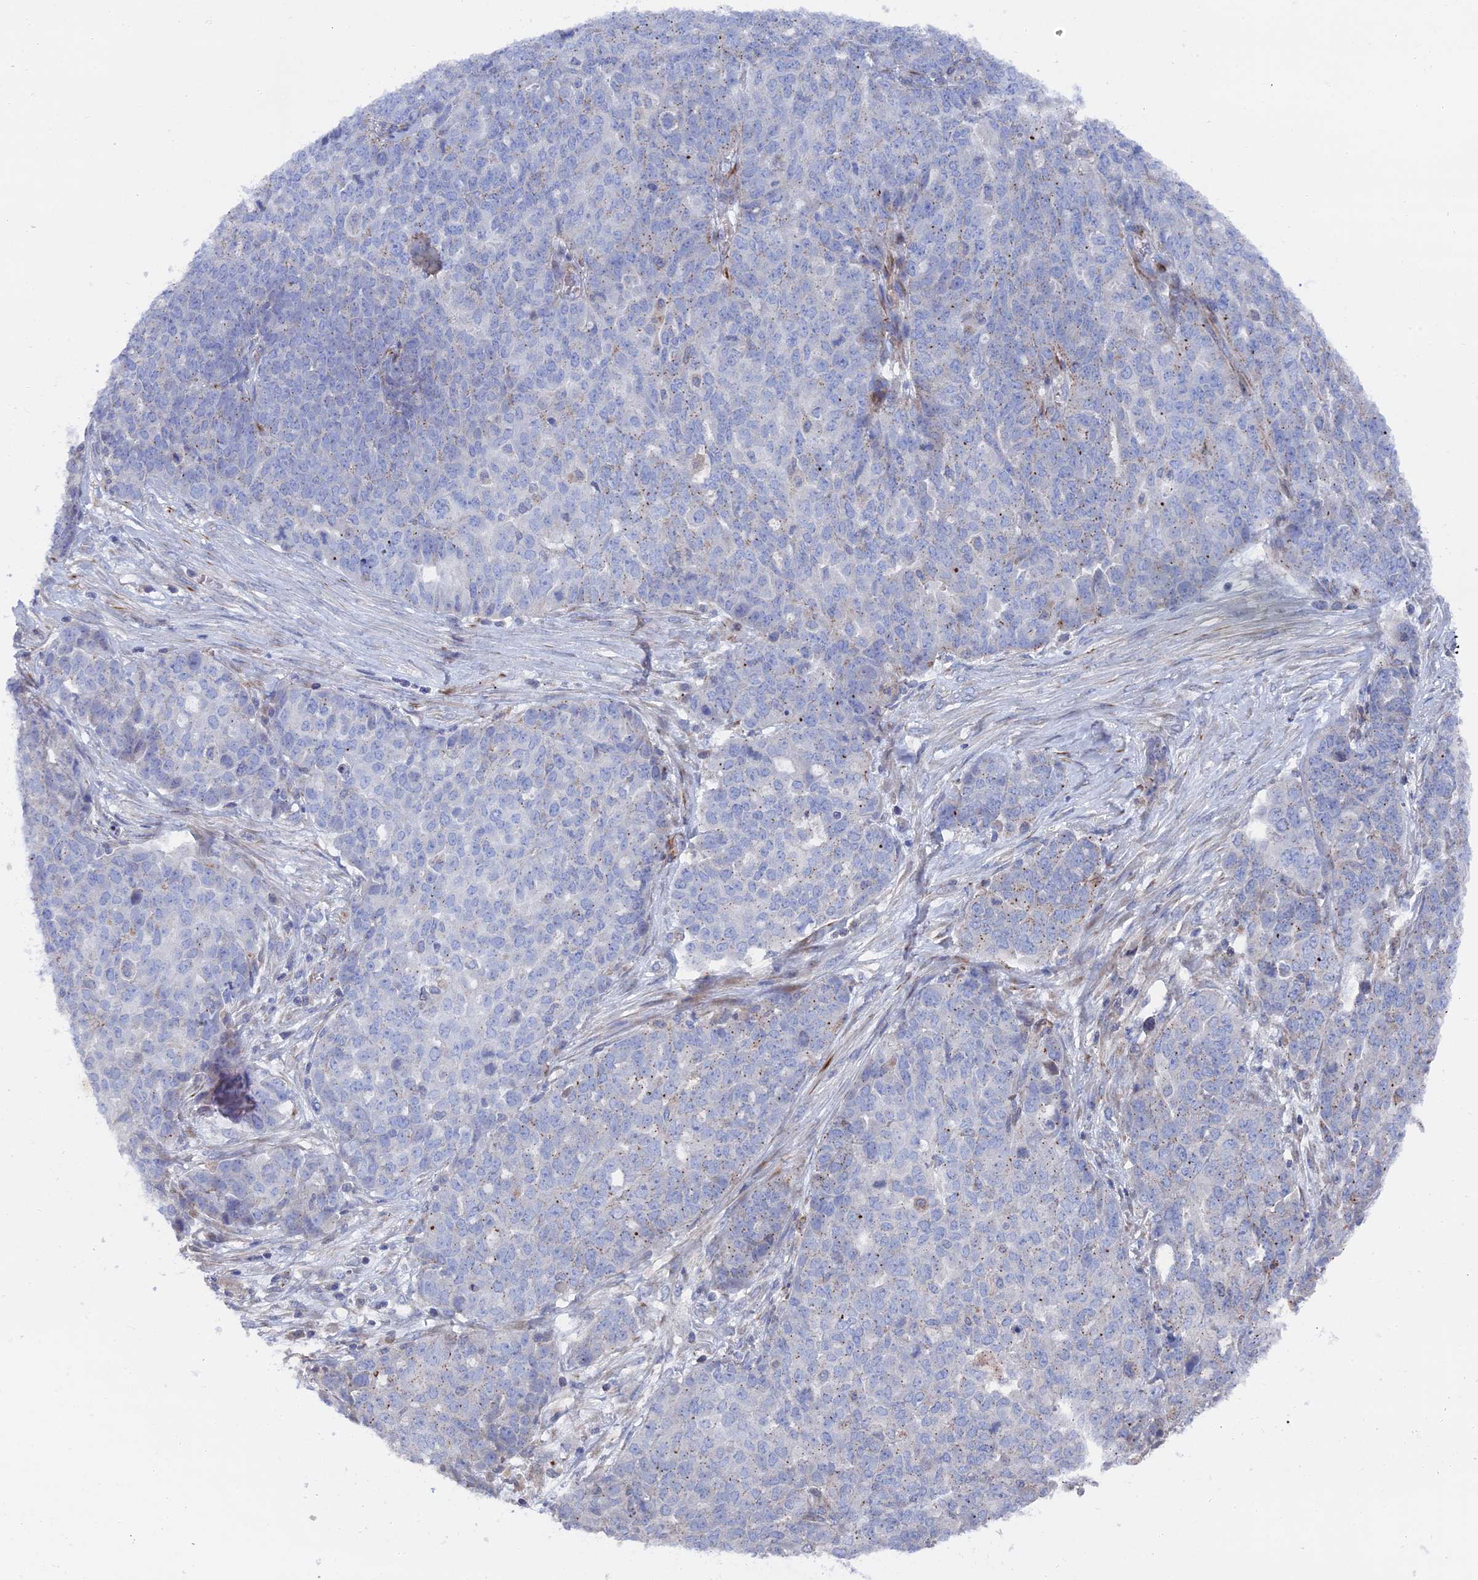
{"staining": {"intensity": "negative", "quantity": "none", "location": "none"}, "tissue": "ovarian cancer", "cell_type": "Tumor cells", "image_type": "cancer", "snomed": [{"axis": "morphology", "description": "Cystadenocarcinoma, serous, NOS"}, {"axis": "topography", "description": "Soft tissue"}, {"axis": "topography", "description": "Ovary"}], "caption": "Histopathology image shows no significant protein staining in tumor cells of ovarian cancer.", "gene": "SMG9", "patient": {"sex": "female", "age": 57}}